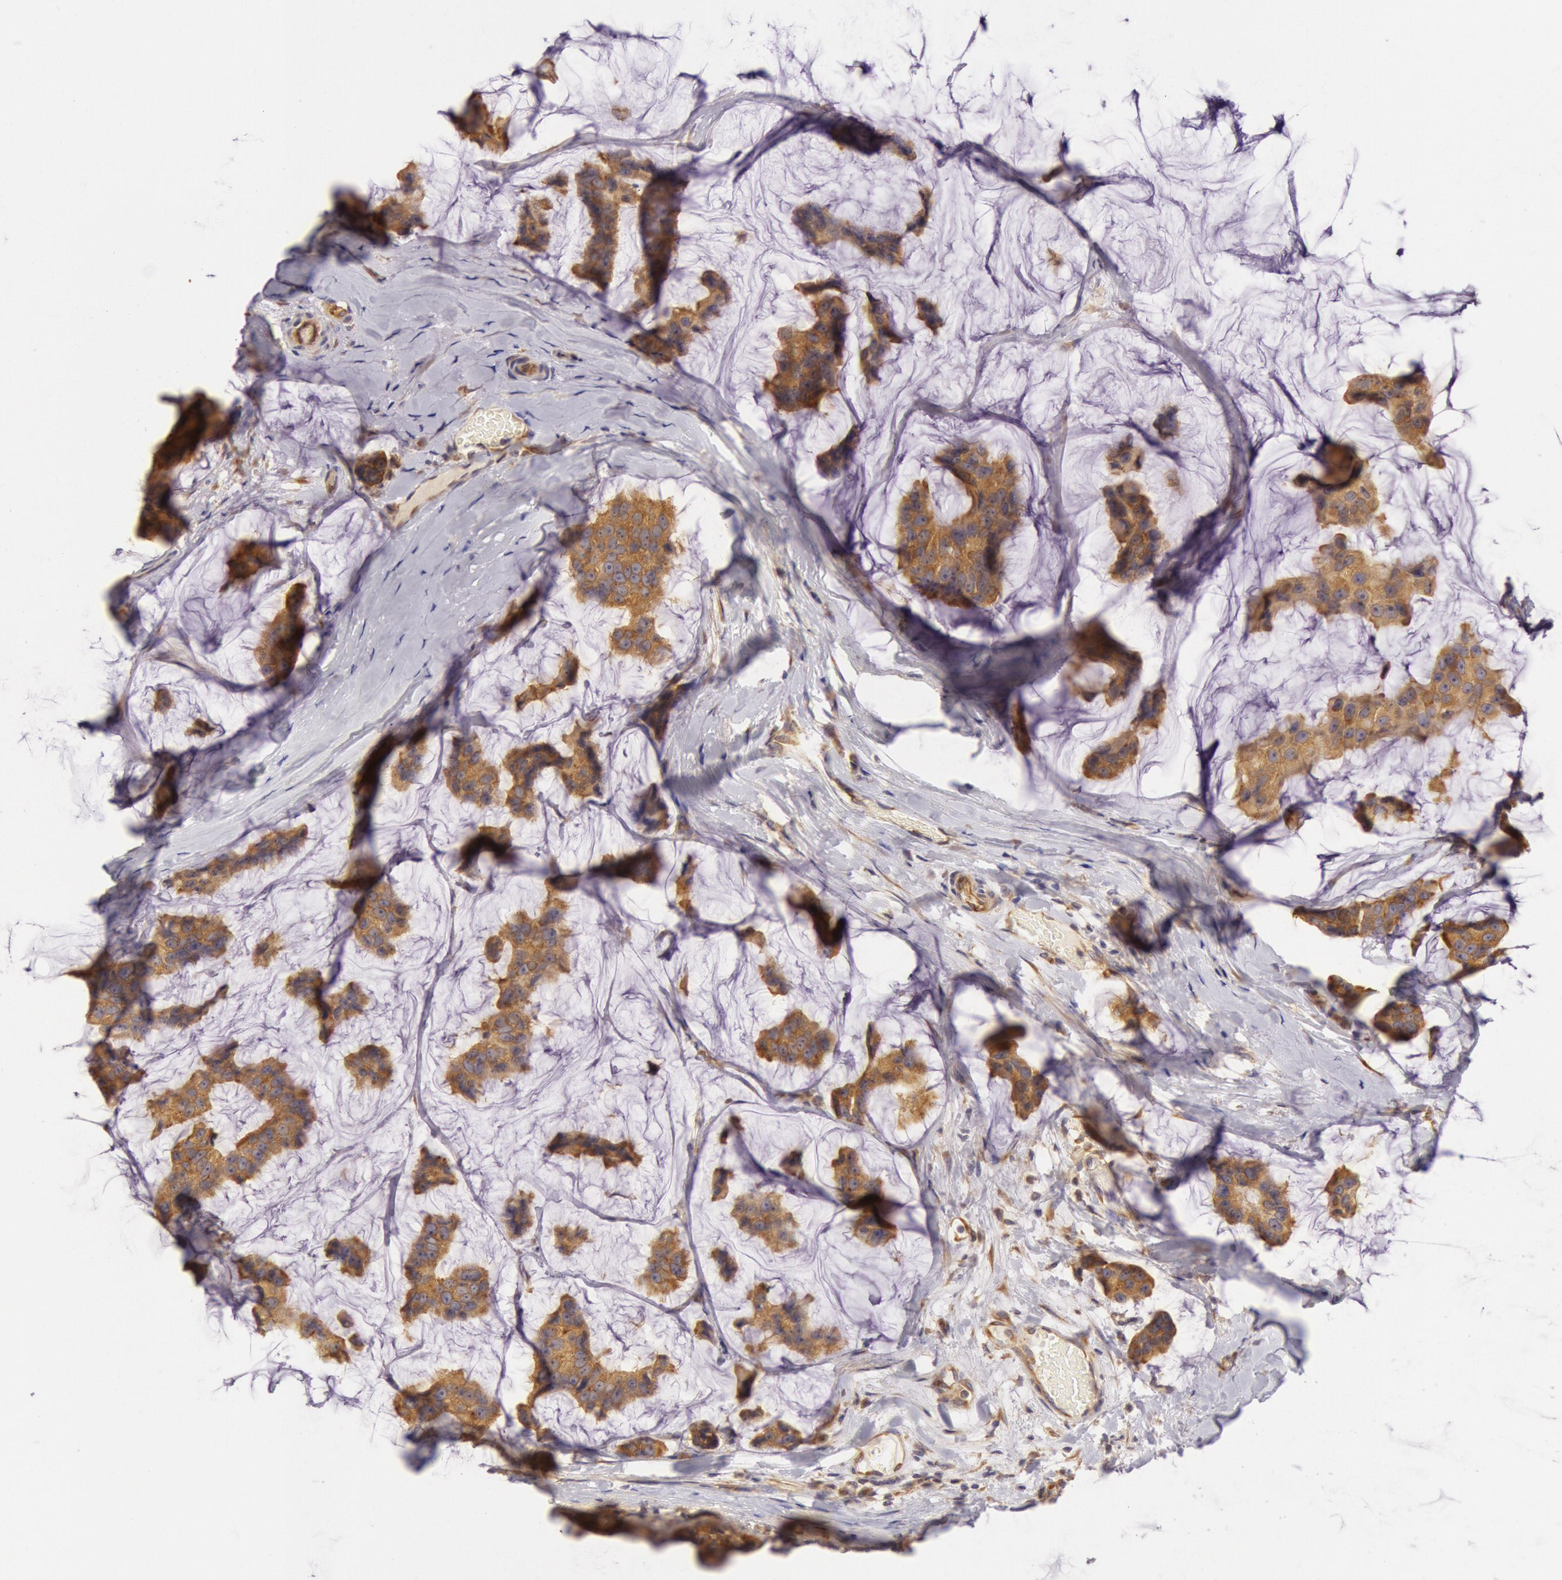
{"staining": {"intensity": "moderate", "quantity": ">75%", "location": "cytoplasmic/membranous"}, "tissue": "breast cancer", "cell_type": "Tumor cells", "image_type": "cancer", "snomed": [{"axis": "morphology", "description": "Normal tissue, NOS"}, {"axis": "morphology", "description": "Duct carcinoma"}, {"axis": "topography", "description": "Breast"}], "caption": "Immunohistochemistry of breast intraductal carcinoma demonstrates medium levels of moderate cytoplasmic/membranous staining in approximately >75% of tumor cells. The protein of interest is shown in brown color, while the nuclei are stained blue.", "gene": "CHUK", "patient": {"sex": "female", "age": 50}}